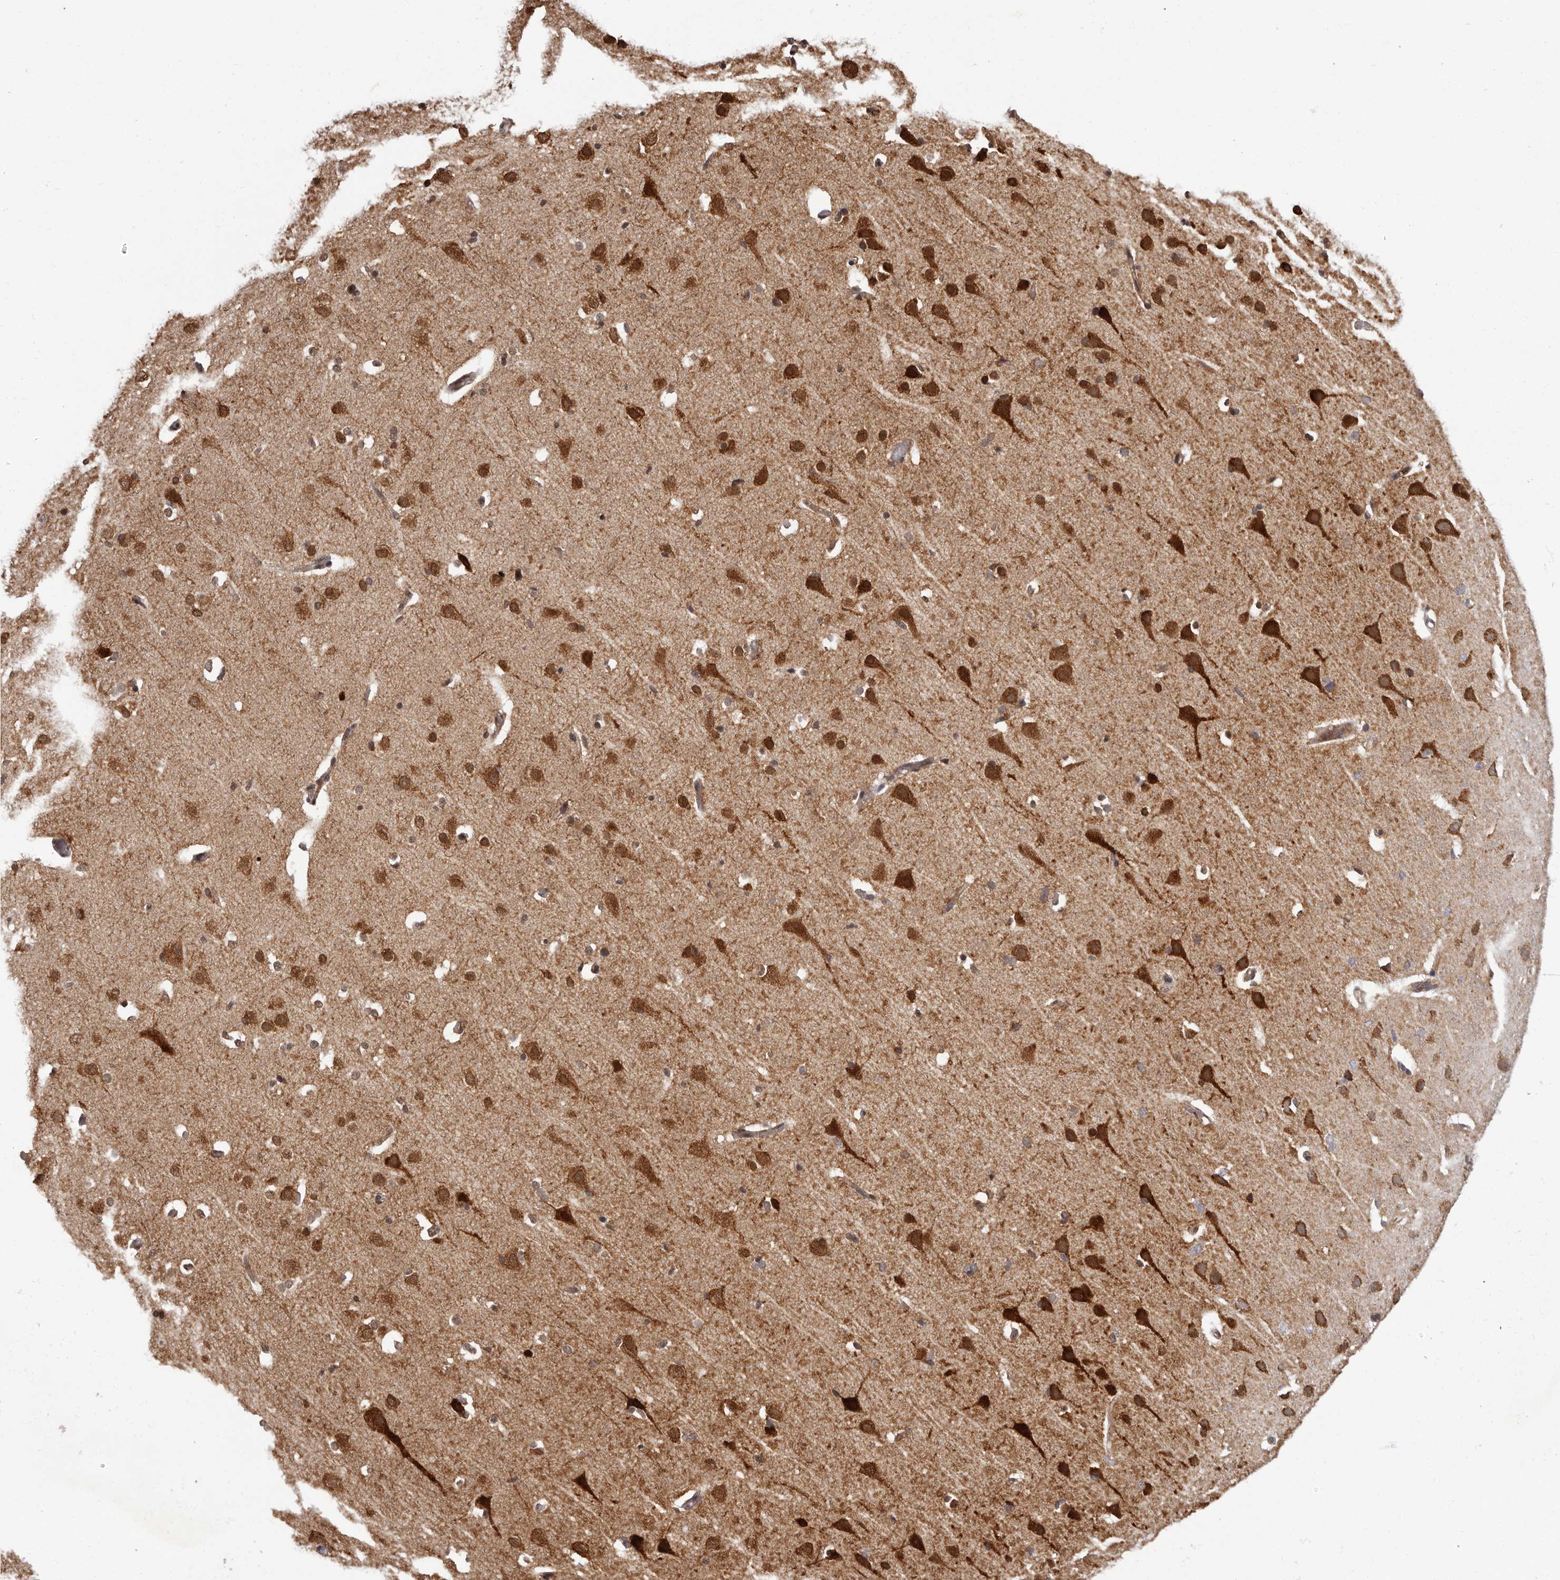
{"staining": {"intensity": "moderate", "quantity": ">75%", "location": "cytoplasmic/membranous"}, "tissue": "cerebral cortex", "cell_type": "Endothelial cells", "image_type": "normal", "snomed": [{"axis": "morphology", "description": "Normal tissue, NOS"}, {"axis": "topography", "description": "Cerebral cortex"}], "caption": "Endothelial cells reveal medium levels of moderate cytoplasmic/membranous expression in approximately >75% of cells in normal human cerebral cortex.", "gene": "IL32", "patient": {"sex": "male", "age": 34}}